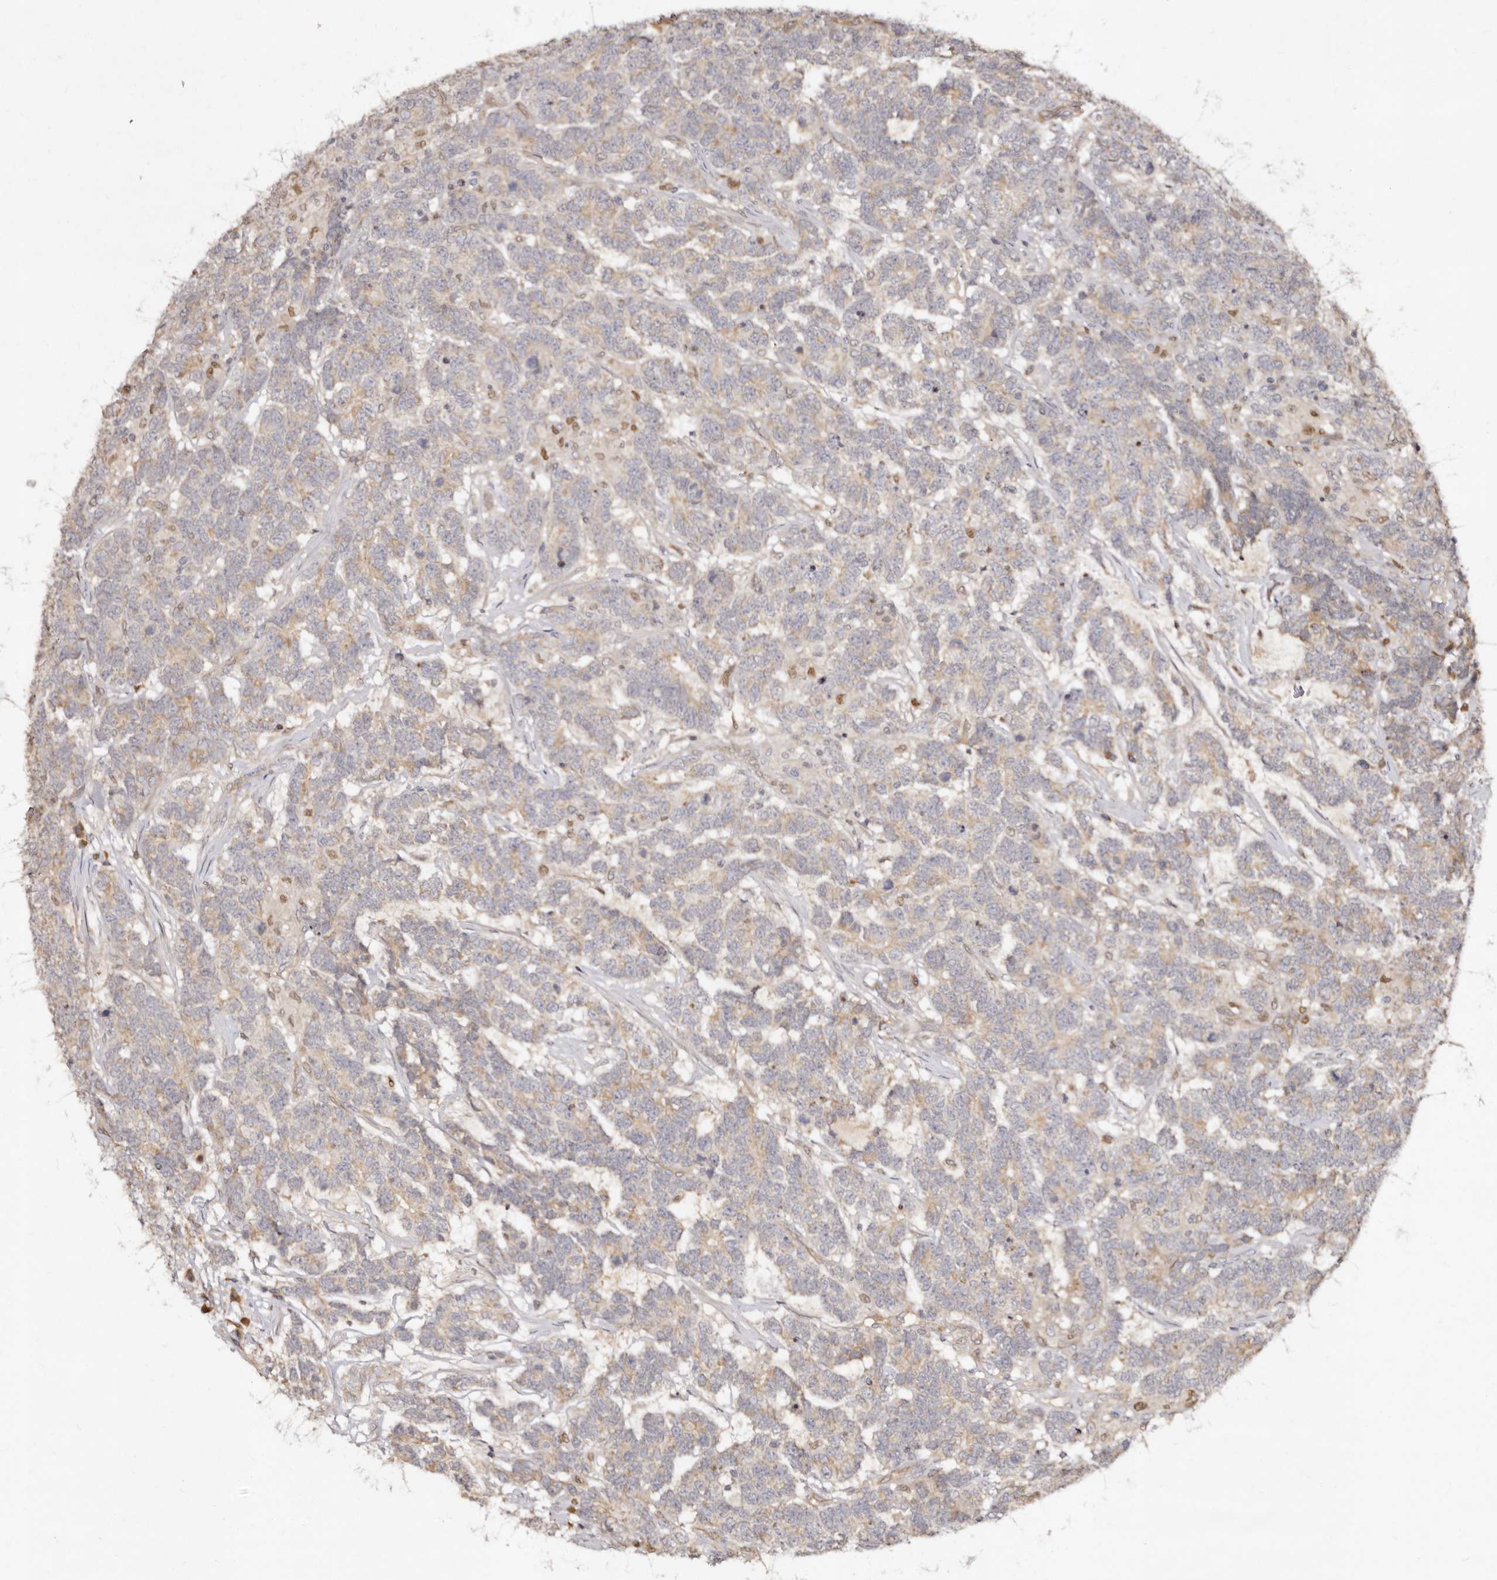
{"staining": {"intensity": "weak", "quantity": "25%-75%", "location": "cytoplasmic/membranous"}, "tissue": "testis cancer", "cell_type": "Tumor cells", "image_type": "cancer", "snomed": [{"axis": "morphology", "description": "Carcinoma, Embryonal, NOS"}, {"axis": "topography", "description": "Testis"}], "caption": "Protein expression analysis of human testis cancer (embryonal carcinoma) reveals weak cytoplasmic/membranous expression in approximately 25%-75% of tumor cells.", "gene": "LCORL", "patient": {"sex": "male", "age": 26}}